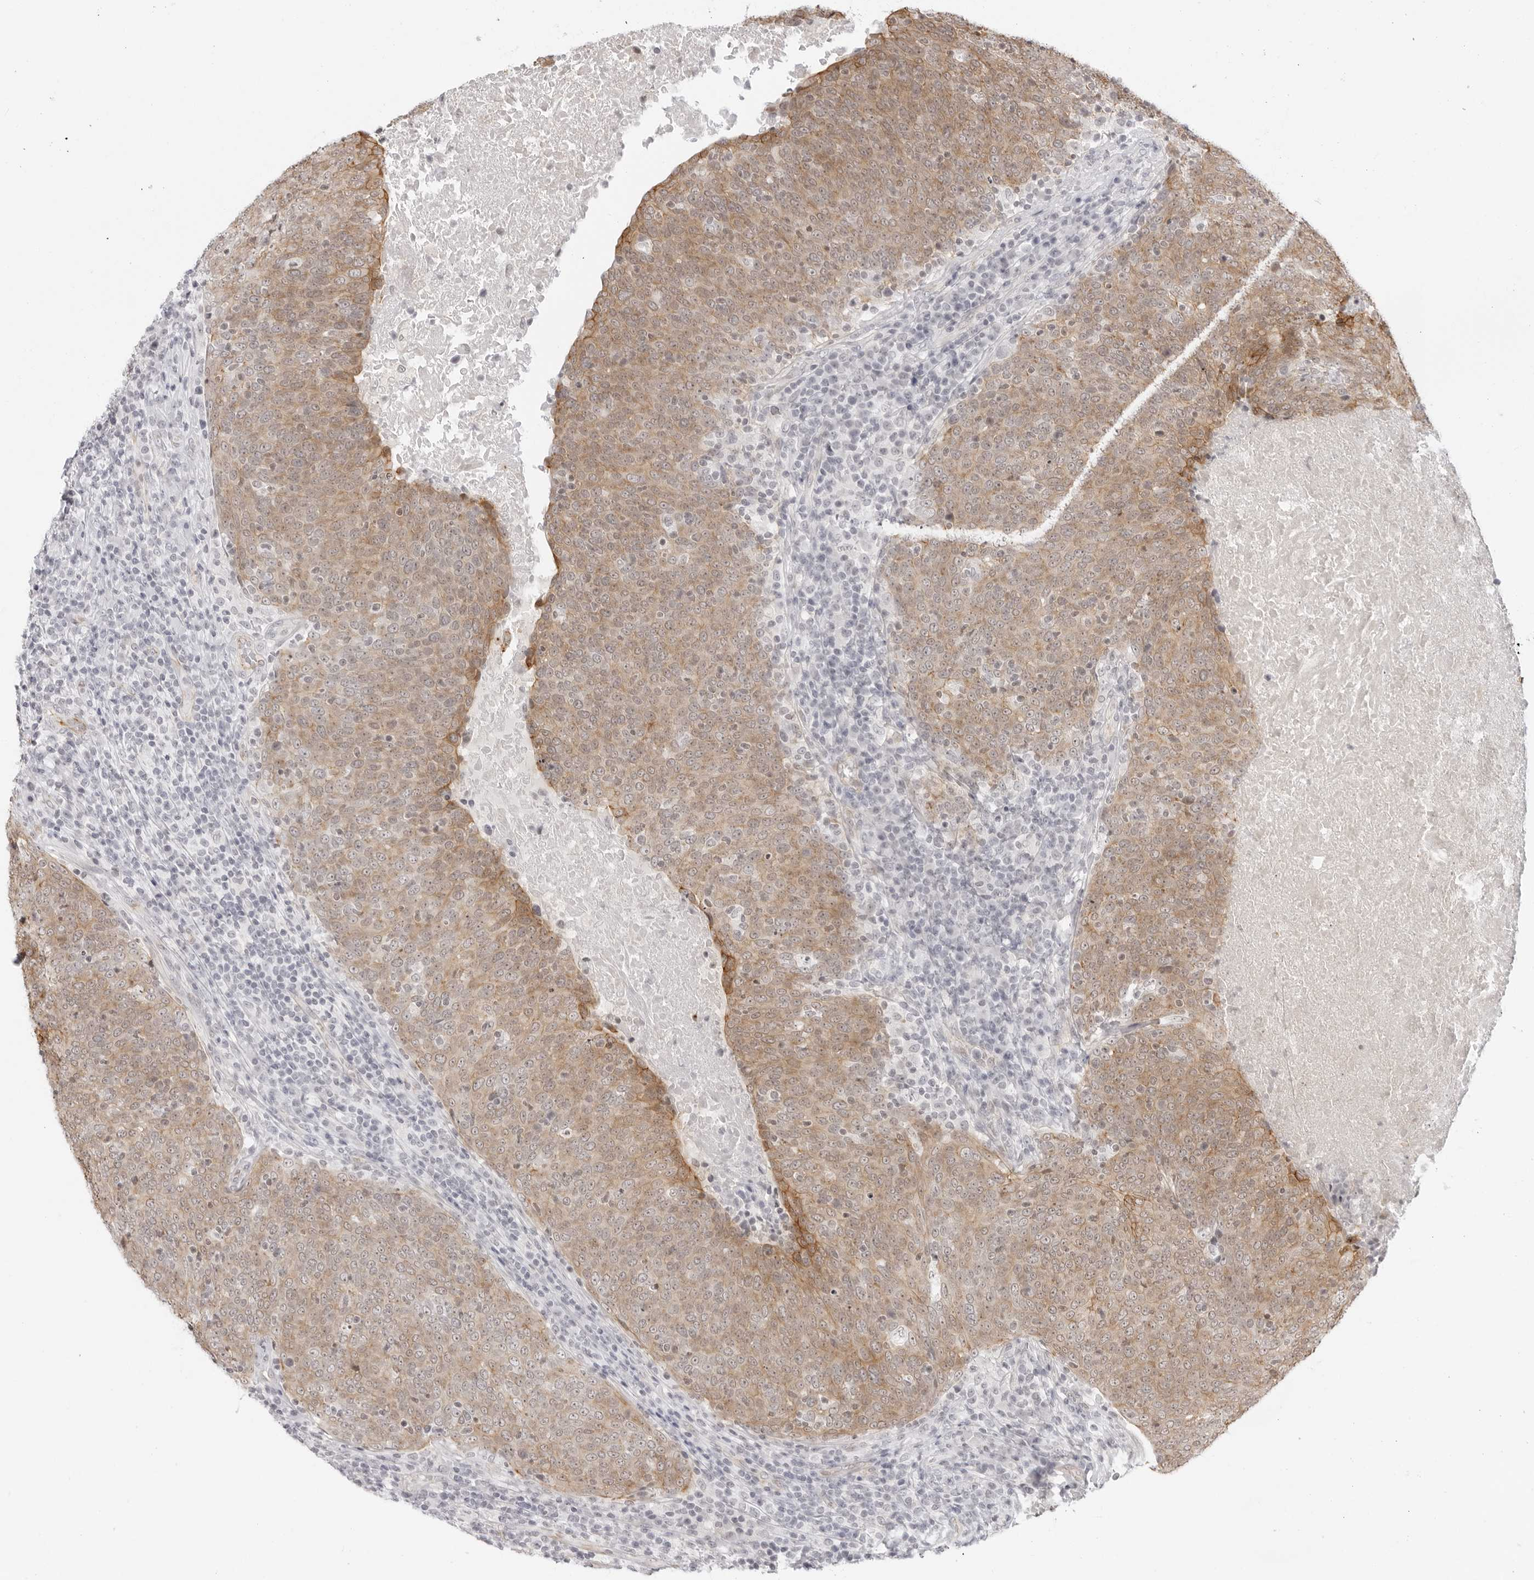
{"staining": {"intensity": "moderate", "quantity": ">75%", "location": "cytoplasmic/membranous"}, "tissue": "head and neck cancer", "cell_type": "Tumor cells", "image_type": "cancer", "snomed": [{"axis": "morphology", "description": "Squamous cell carcinoma, NOS"}, {"axis": "morphology", "description": "Squamous cell carcinoma, metastatic, NOS"}, {"axis": "topography", "description": "Lymph node"}, {"axis": "topography", "description": "Head-Neck"}], "caption": "DAB immunohistochemical staining of head and neck cancer (metastatic squamous cell carcinoma) reveals moderate cytoplasmic/membranous protein positivity in about >75% of tumor cells.", "gene": "TRAPPC3", "patient": {"sex": "male", "age": 62}}